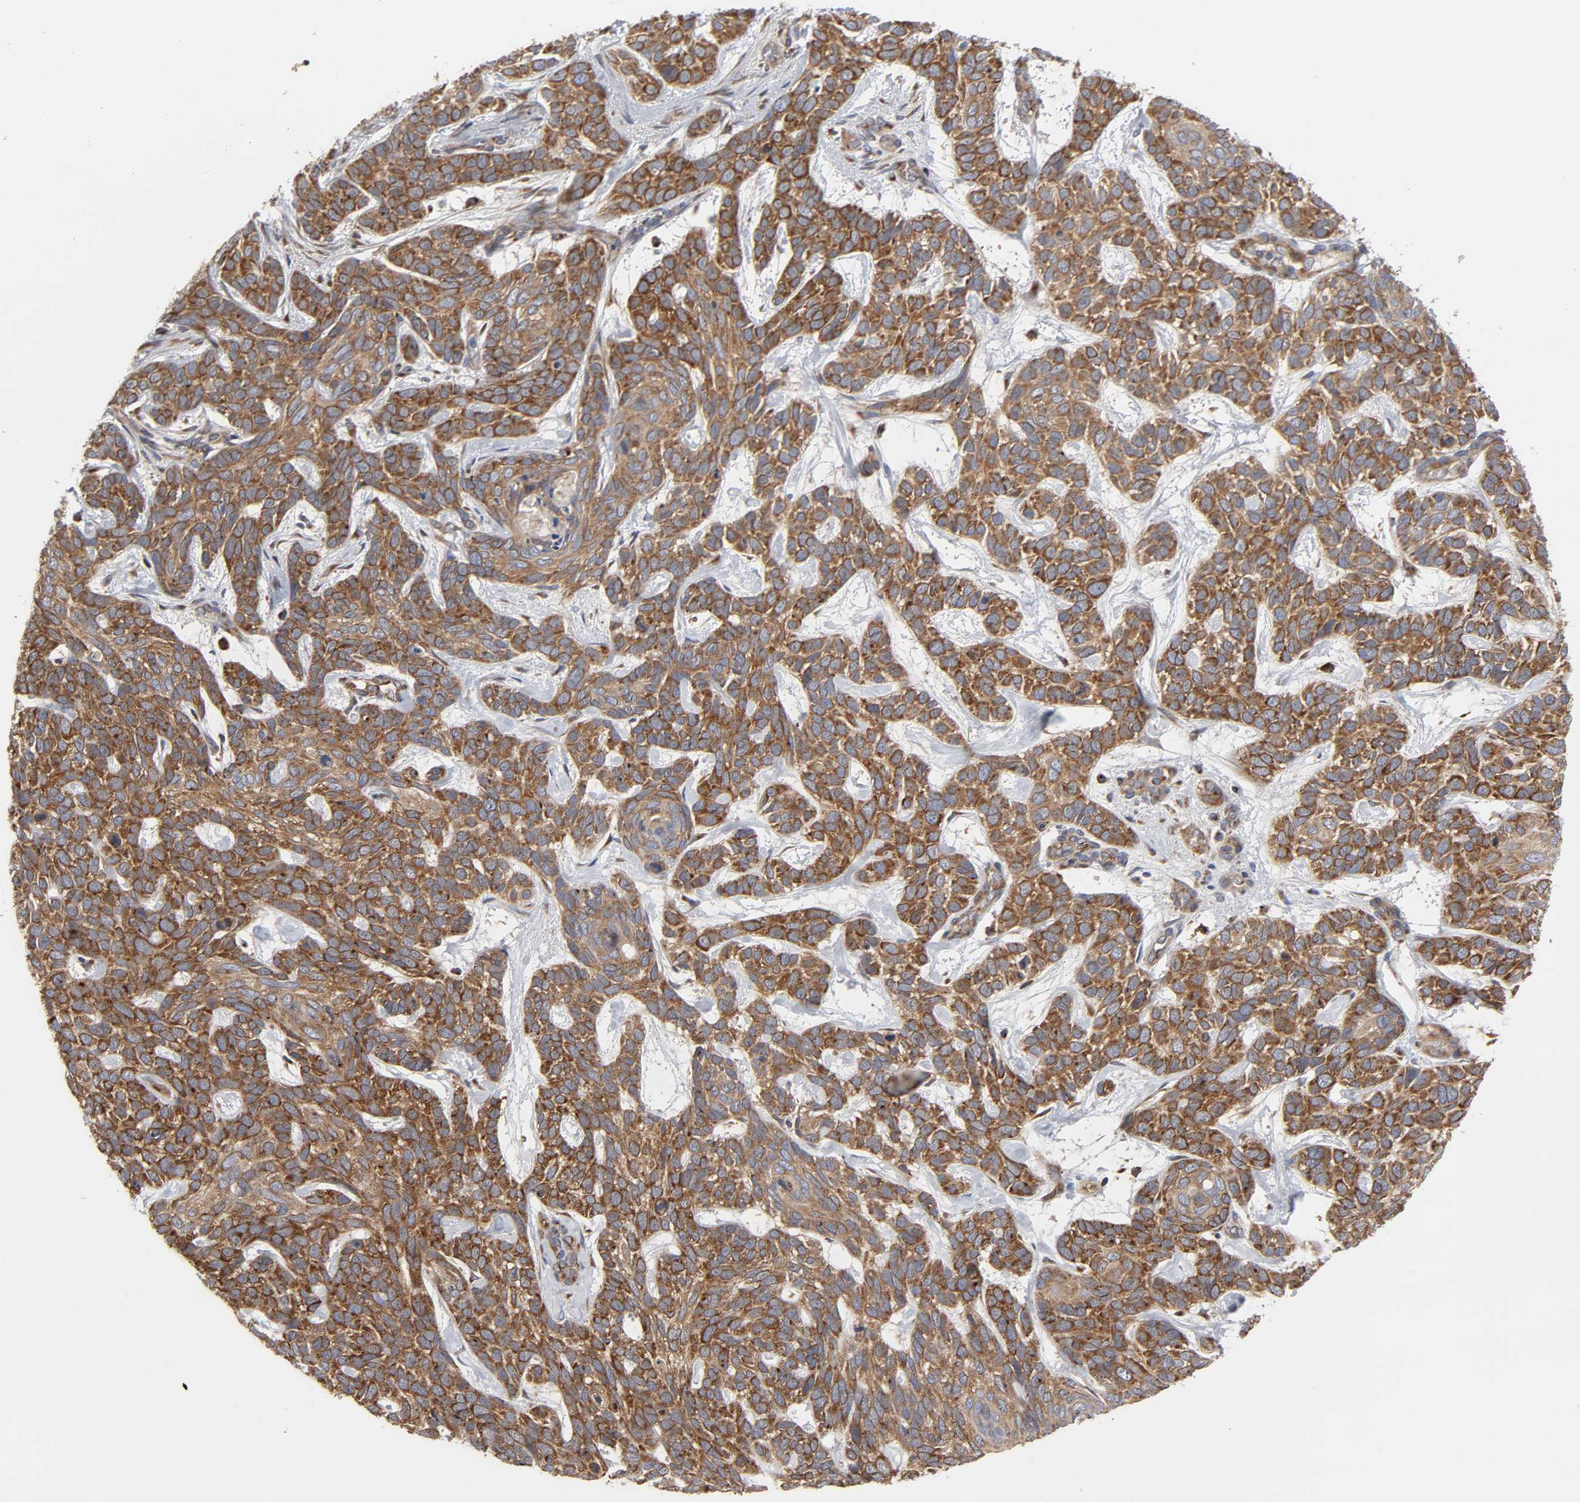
{"staining": {"intensity": "strong", "quantity": ">75%", "location": "cytoplasmic/membranous"}, "tissue": "skin cancer", "cell_type": "Tumor cells", "image_type": "cancer", "snomed": [{"axis": "morphology", "description": "Basal cell carcinoma"}, {"axis": "topography", "description": "Skin"}], "caption": "Approximately >75% of tumor cells in skin basal cell carcinoma show strong cytoplasmic/membranous protein positivity as visualized by brown immunohistochemical staining.", "gene": "GNPTG", "patient": {"sex": "male", "age": 87}}